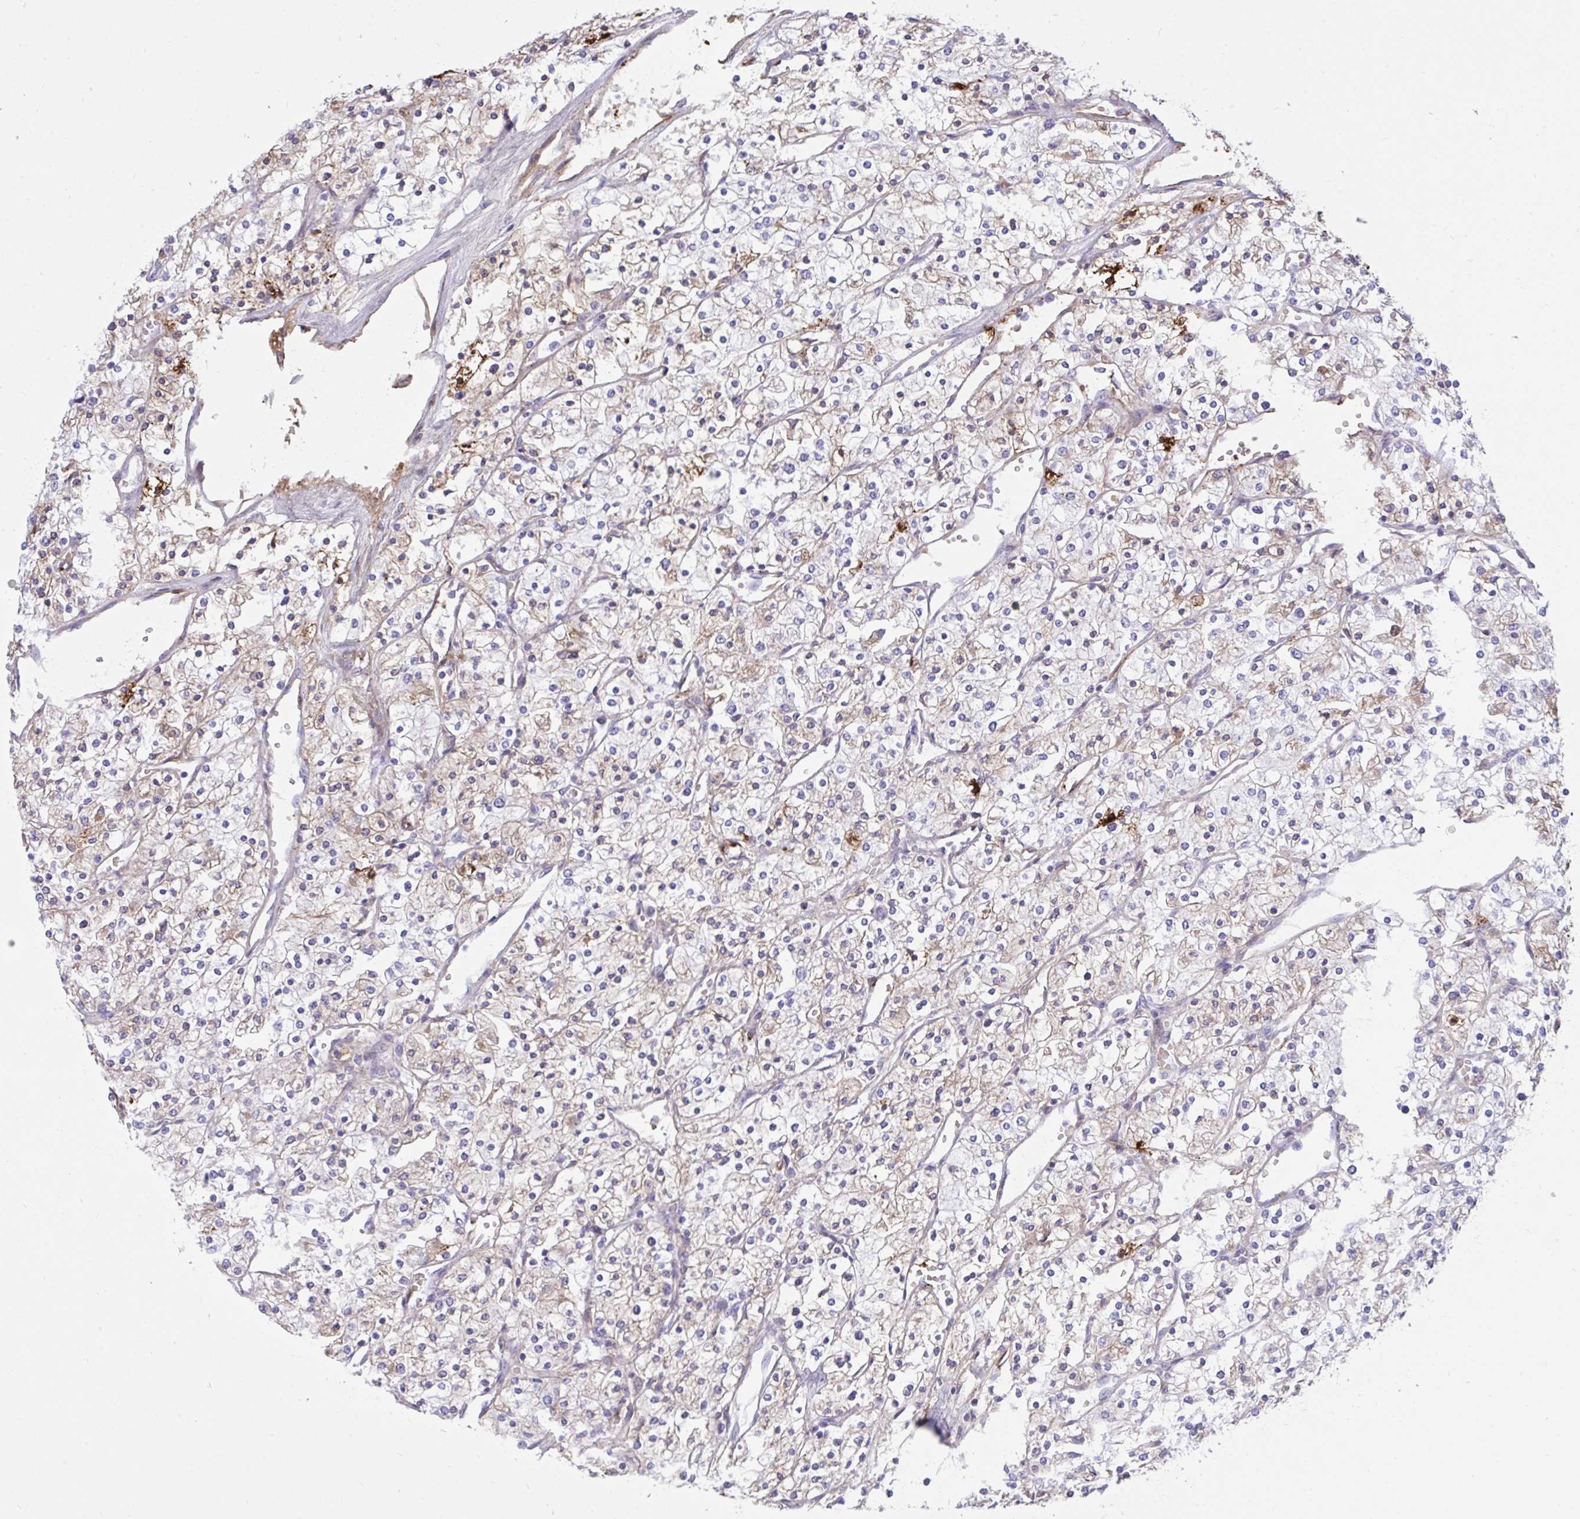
{"staining": {"intensity": "weak", "quantity": "25%-75%", "location": "cytoplasmic/membranous"}, "tissue": "renal cancer", "cell_type": "Tumor cells", "image_type": "cancer", "snomed": [{"axis": "morphology", "description": "Adenocarcinoma, NOS"}, {"axis": "topography", "description": "Kidney"}], "caption": "An image showing weak cytoplasmic/membranous positivity in about 25%-75% of tumor cells in adenocarcinoma (renal), as visualized by brown immunohistochemical staining.", "gene": "F2", "patient": {"sex": "male", "age": 80}}